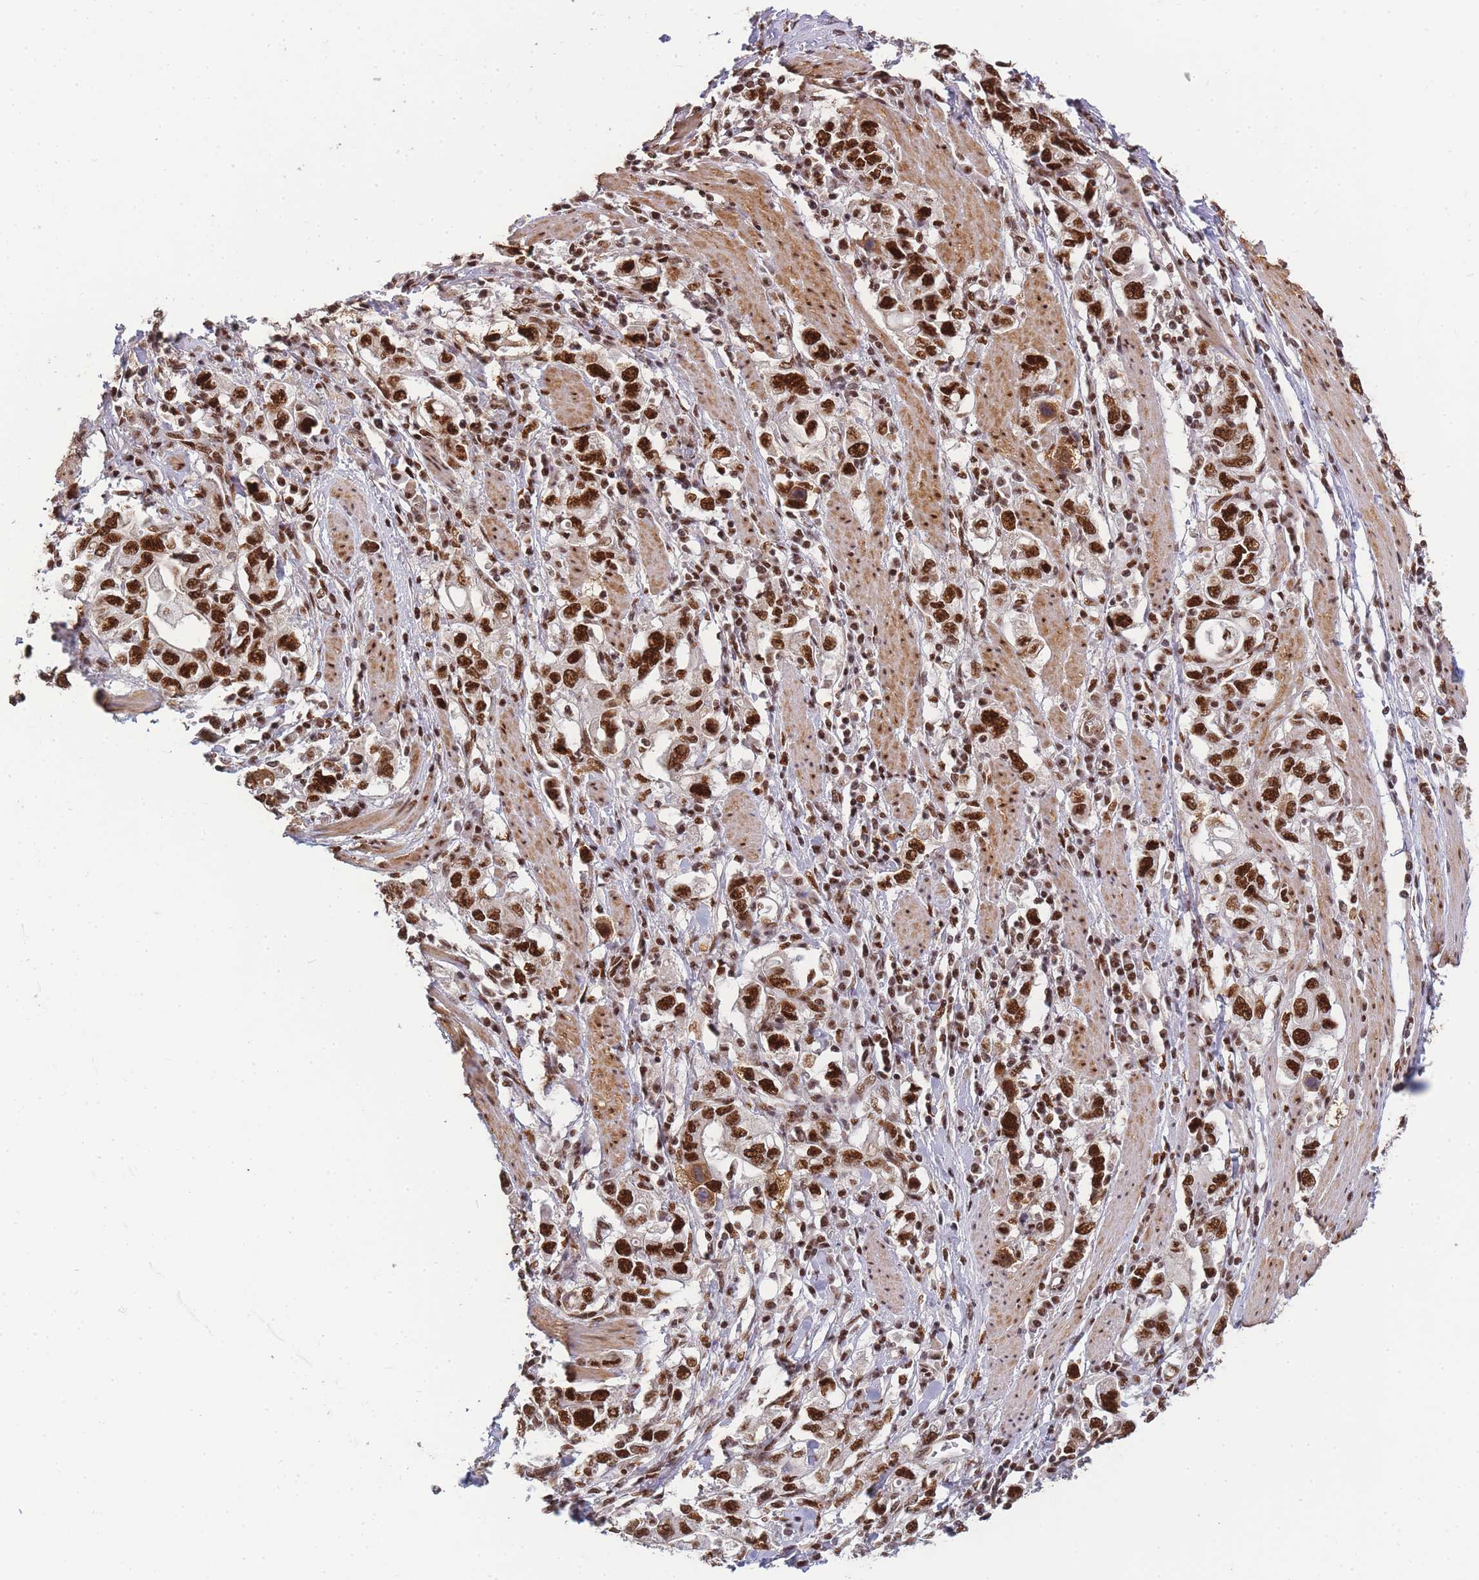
{"staining": {"intensity": "strong", "quantity": ">75%", "location": "nuclear"}, "tissue": "stomach cancer", "cell_type": "Tumor cells", "image_type": "cancer", "snomed": [{"axis": "morphology", "description": "Adenocarcinoma, NOS"}, {"axis": "topography", "description": "Stomach, upper"}, {"axis": "topography", "description": "Stomach"}], "caption": "High-power microscopy captured an immunohistochemistry (IHC) photomicrograph of stomach cancer, revealing strong nuclear expression in approximately >75% of tumor cells.", "gene": "PRKDC", "patient": {"sex": "male", "age": 62}}